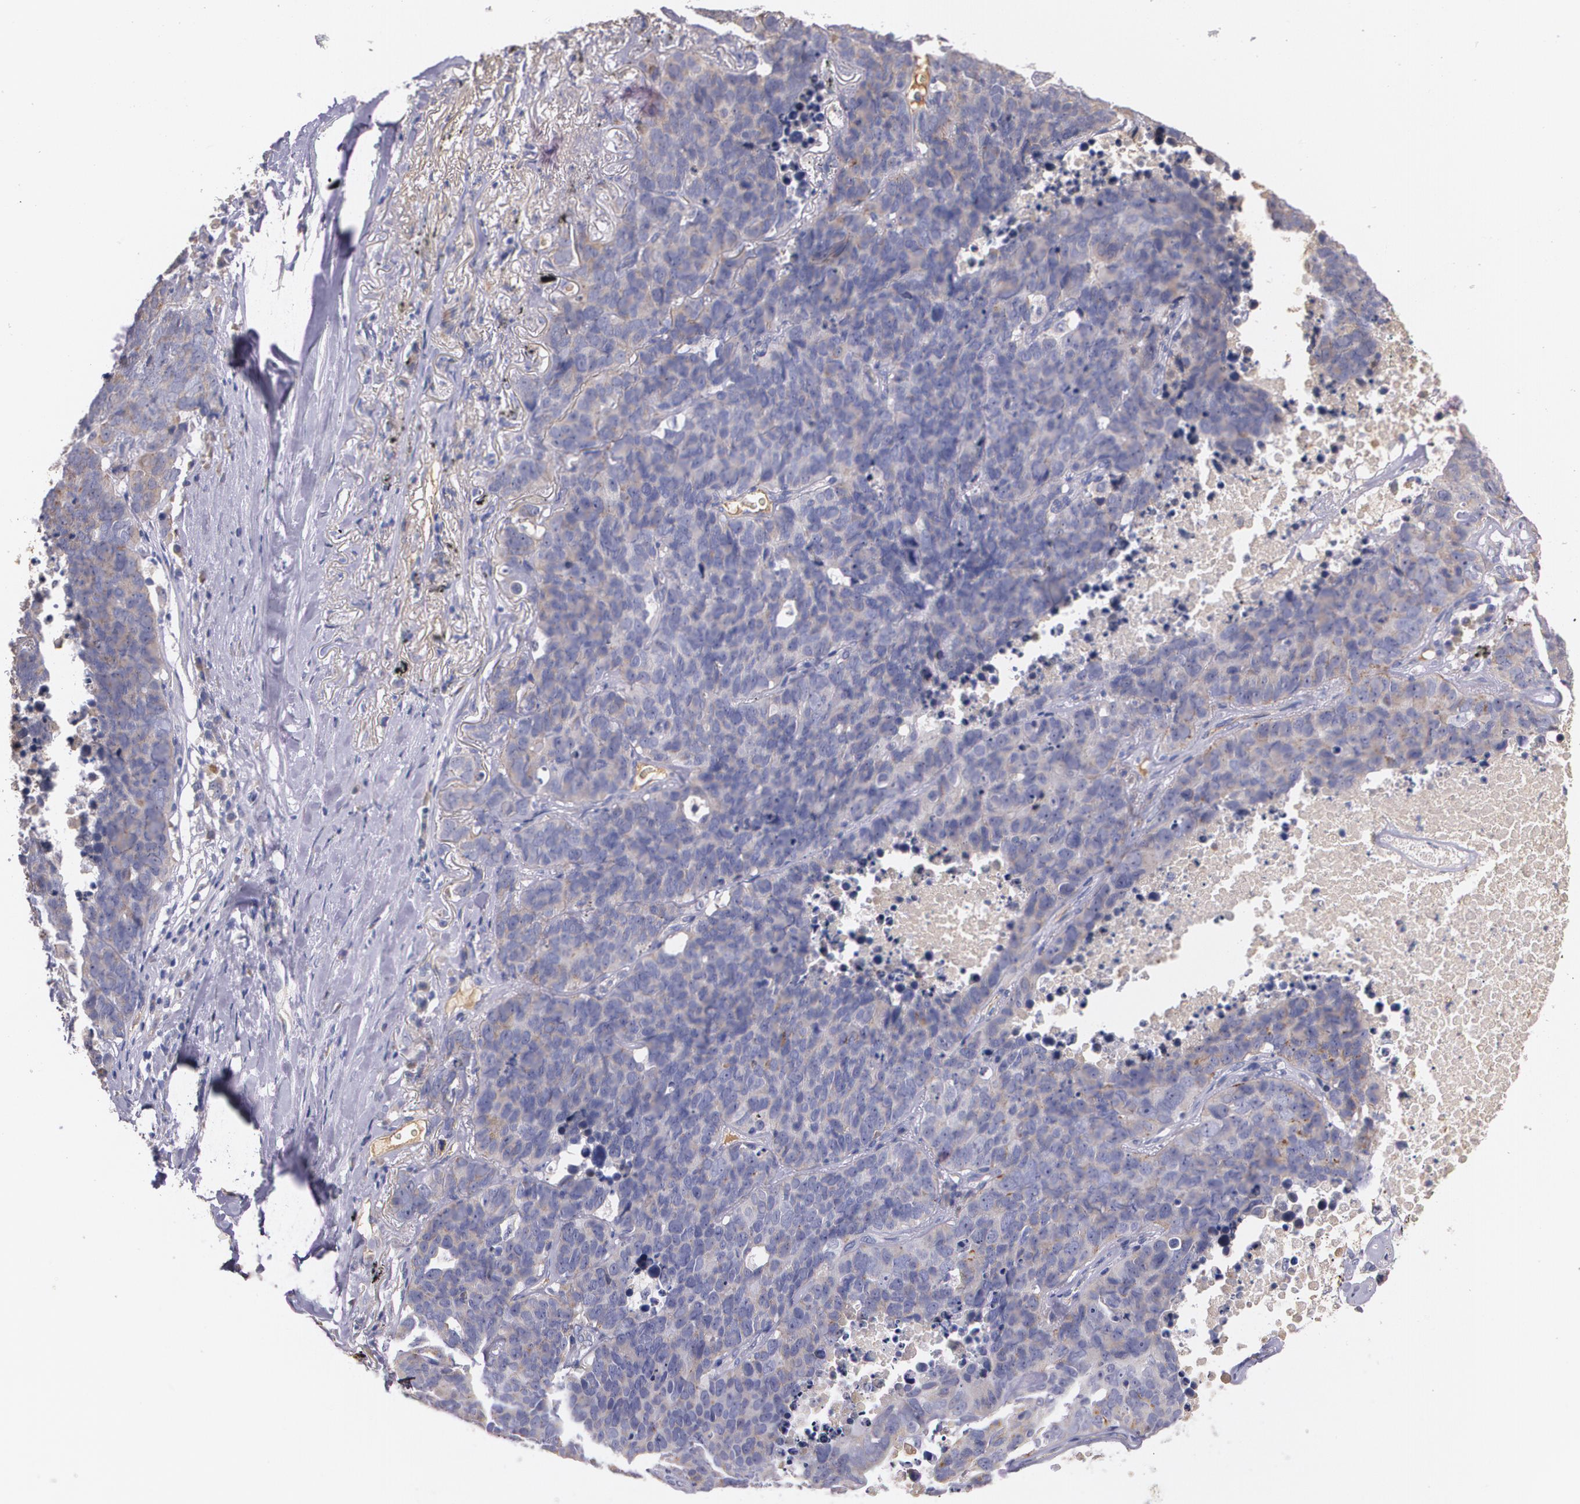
{"staining": {"intensity": "weak", "quantity": "<25%", "location": "cytoplasmic/membranous"}, "tissue": "lung cancer", "cell_type": "Tumor cells", "image_type": "cancer", "snomed": [{"axis": "morphology", "description": "Carcinoid, malignant, NOS"}, {"axis": "topography", "description": "Lung"}], "caption": "A histopathology image of human lung malignant carcinoid is negative for staining in tumor cells.", "gene": "AMBP", "patient": {"sex": "male", "age": 60}}